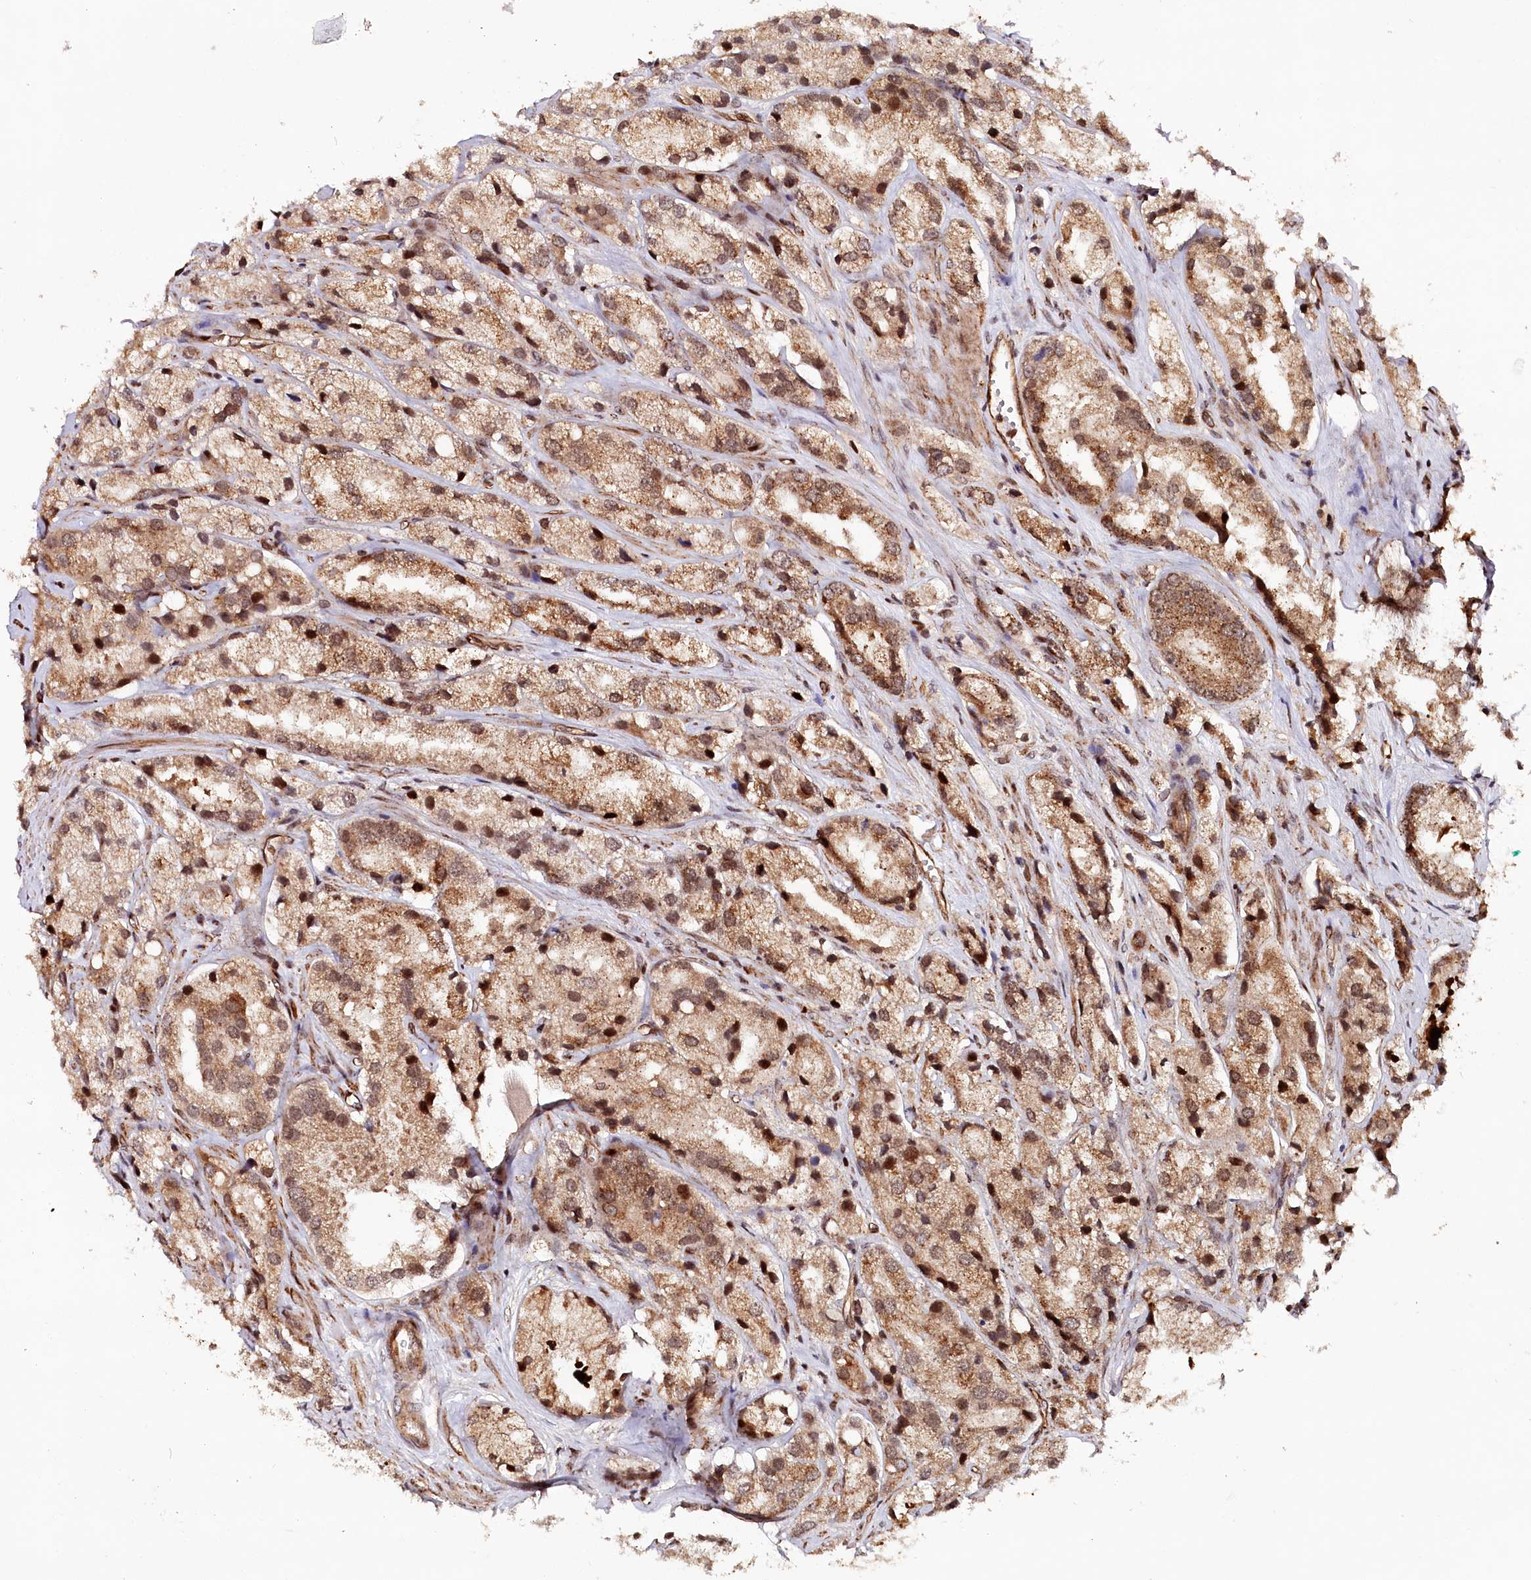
{"staining": {"intensity": "moderate", "quantity": ">75%", "location": "cytoplasmic/membranous,nuclear"}, "tissue": "prostate cancer", "cell_type": "Tumor cells", "image_type": "cancer", "snomed": [{"axis": "morphology", "description": "Adenocarcinoma, High grade"}, {"axis": "topography", "description": "Prostate"}], "caption": "Adenocarcinoma (high-grade) (prostate) stained with IHC demonstrates moderate cytoplasmic/membranous and nuclear positivity in approximately >75% of tumor cells. The protein is shown in brown color, while the nuclei are stained blue.", "gene": "COPG1", "patient": {"sex": "male", "age": 66}}